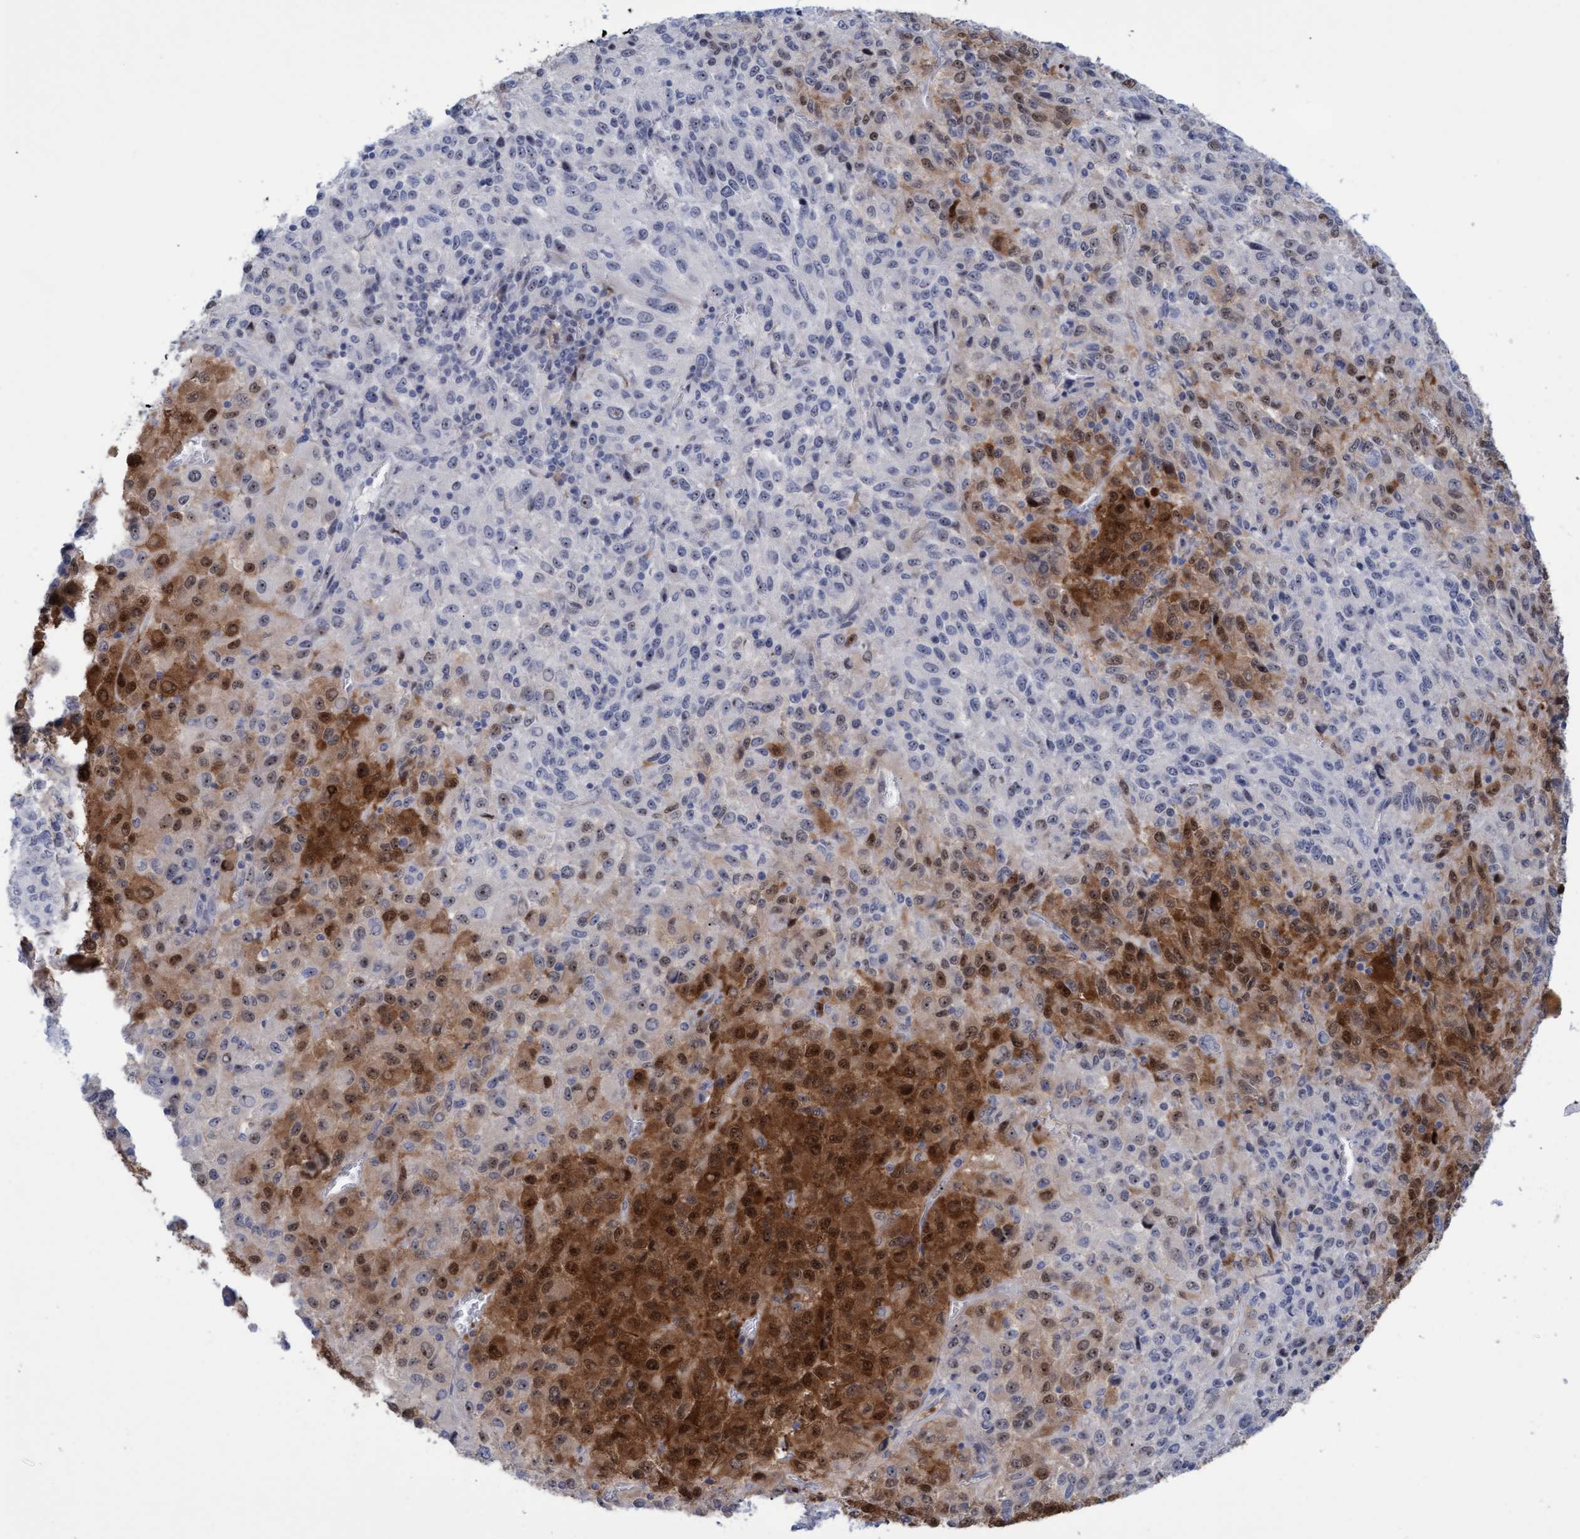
{"staining": {"intensity": "strong", "quantity": "25%-75%", "location": "cytoplasmic/membranous,nuclear"}, "tissue": "melanoma", "cell_type": "Tumor cells", "image_type": "cancer", "snomed": [{"axis": "morphology", "description": "Malignant melanoma, Metastatic site"}, {"axis": "topography", "description": "Lung"}], "caption": "Strong cytoplasmic/membranous and nuclear staining is seen in approximately 25%-75% of tumor cells in melanoma.", "gene": "PINX1", "patient": {"sex": "male", "age": 64}}